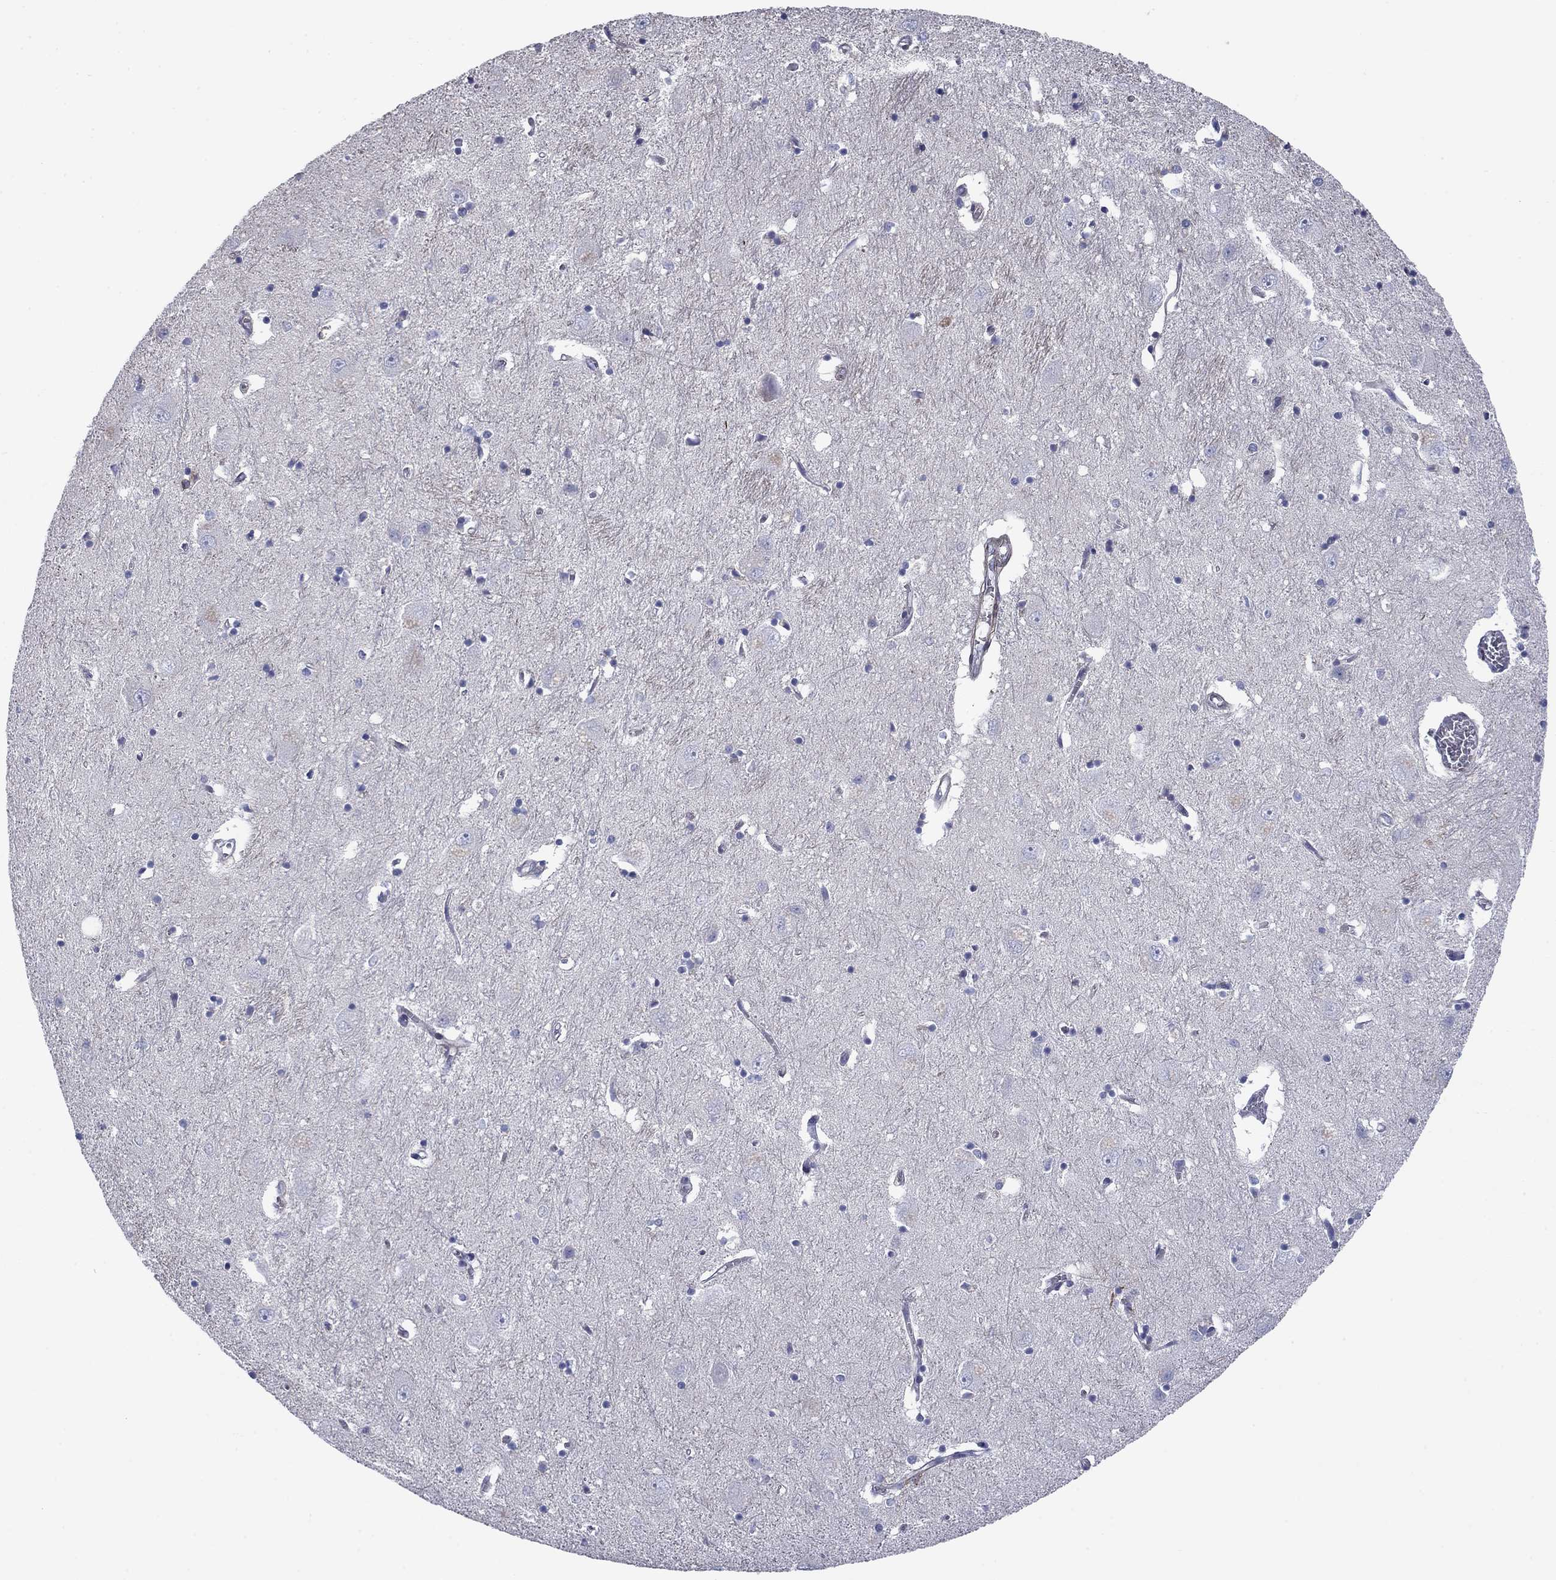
{"staining": {"intensity": "negative", "quantity": "none", "location": "none"}, "tissue": "caudate", "cell_type": "Glial cells", "image_type": "normal", "snomed": [{"axis": "morphology", "description": "Normal tissue, NOS"}, {"axis": "topography", "description": "Lateral ventricle wall"}], "caption": "DAB immunohistochemical staining of benign human caudate displays no significant positivity in glial cells.", "gene": "PSD4", "patient": {"sex": "male", "age": 54}}